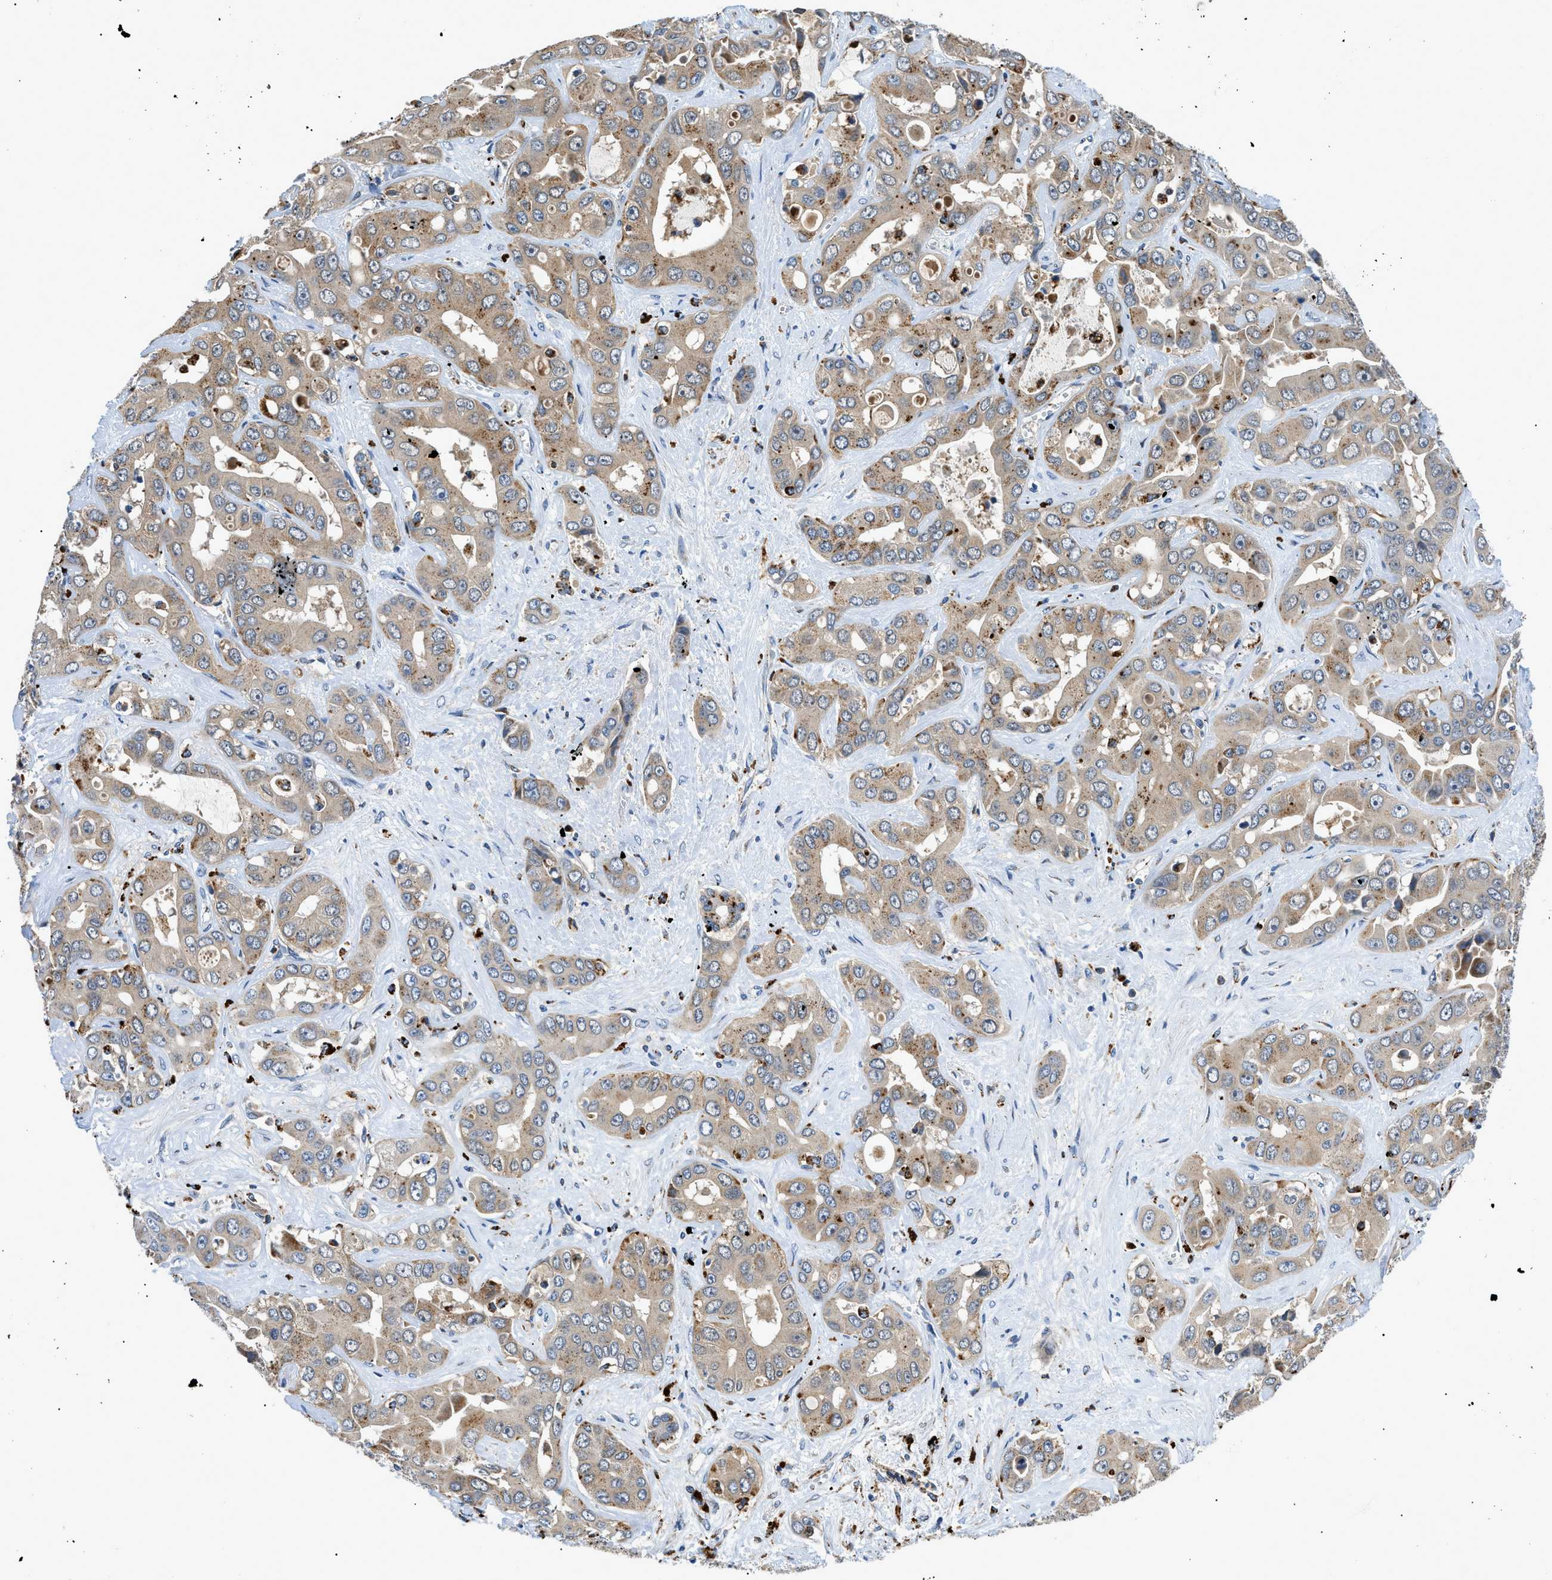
{"staining": {"intensity": "weak", "quantity": ">75%", "location": "cytoplasmic/membranous"}, "tissue": "liver cancer", "cell_type": "Tumor cells", "image_type": "cancer", "snomed": [{"axis": "morphology", "description": "Cholangiocarcinoma"}, {"axis": "topography", "description": "Liver"}], "caption": "Protein positivity by immunohistochemistry demonstrates weak cytoplasmic/membranous staining in approximately >75% of tumor cells in liver cholangiocarcinoma.", "gene": "ADGRE3", "patient": {"sex": "female", "age": 52}}